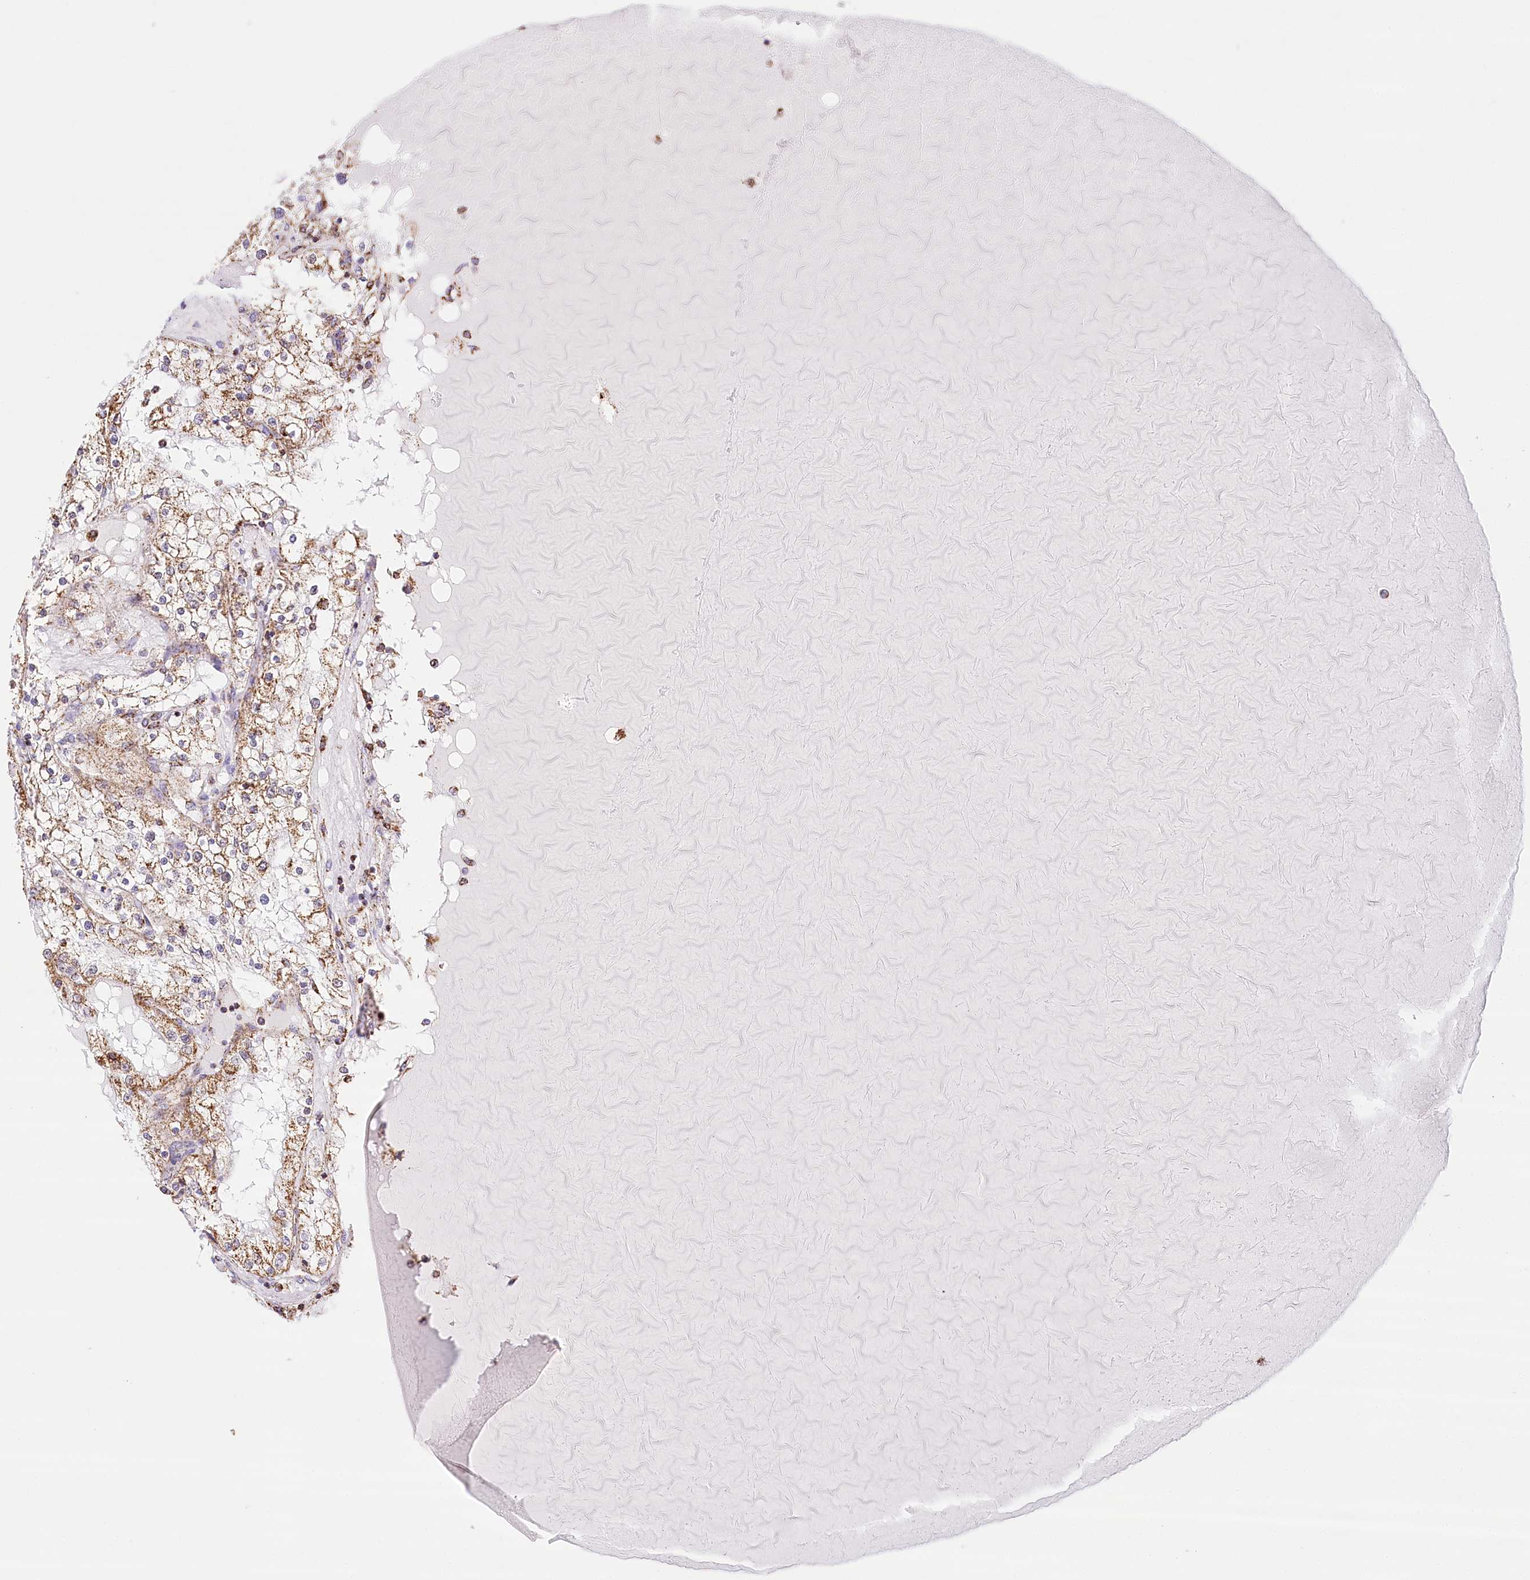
{"staining": {"intensity": "moderate", "quantity": "25%-75%", "location": "cytoplasmic/membranous"}, "tissue": "renal cancer", "cell_type": "Tumor cells", "image_type": "cancer", "snomed": [{"axis": "morphology", "description": "Adenocarcinoma, NOS"}, {"axis": "topography", "description": "Kidney"}], "caption": "Renal cancer stained for a protein (brown) shows moderate cytoplasmic/membranous positive staining in about 25%-75% of tumor cells.", "gene": "LSS", "patient": {"sex": "male", "age": 68}}